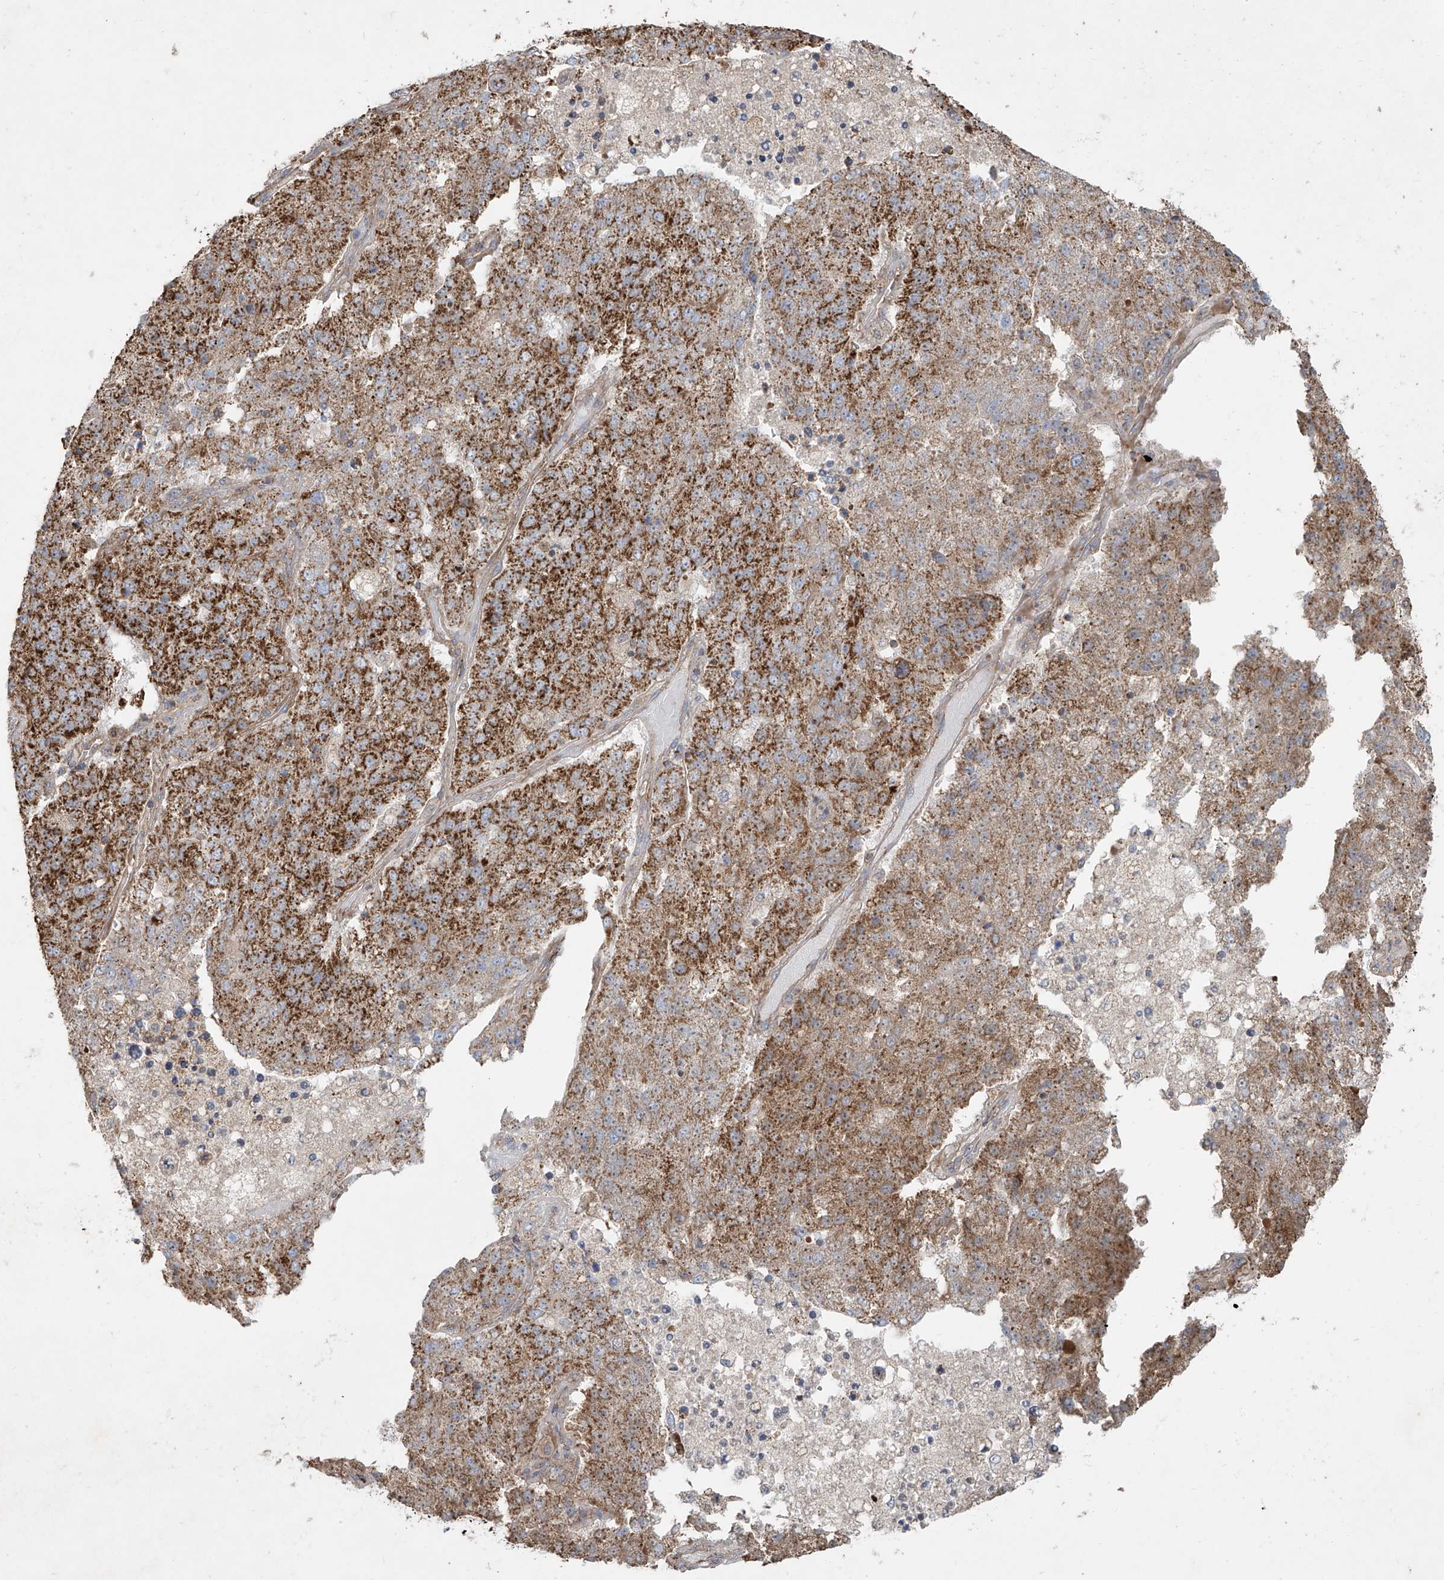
{"staining": {"intensity": "strong", "quantity": ">75%", "location": "cytoplasmic/membranous"}, "tissue": "pancreatic cancer", "cell_type": "Tumor cells", "image_type": "cancer", "snomed": [{"axis": "morphology", "description": "Adenocarcinoma, NOS"}, {"axis": "topography", "description": "Pancreas"}], "caption": "A brown stain highlights strong cytoplasmic/membranous positivity of a protein in human pancreatic cancer tumor cells.", "gene": "UQCC1", "patient": {"sex": "female", "age": 61}}